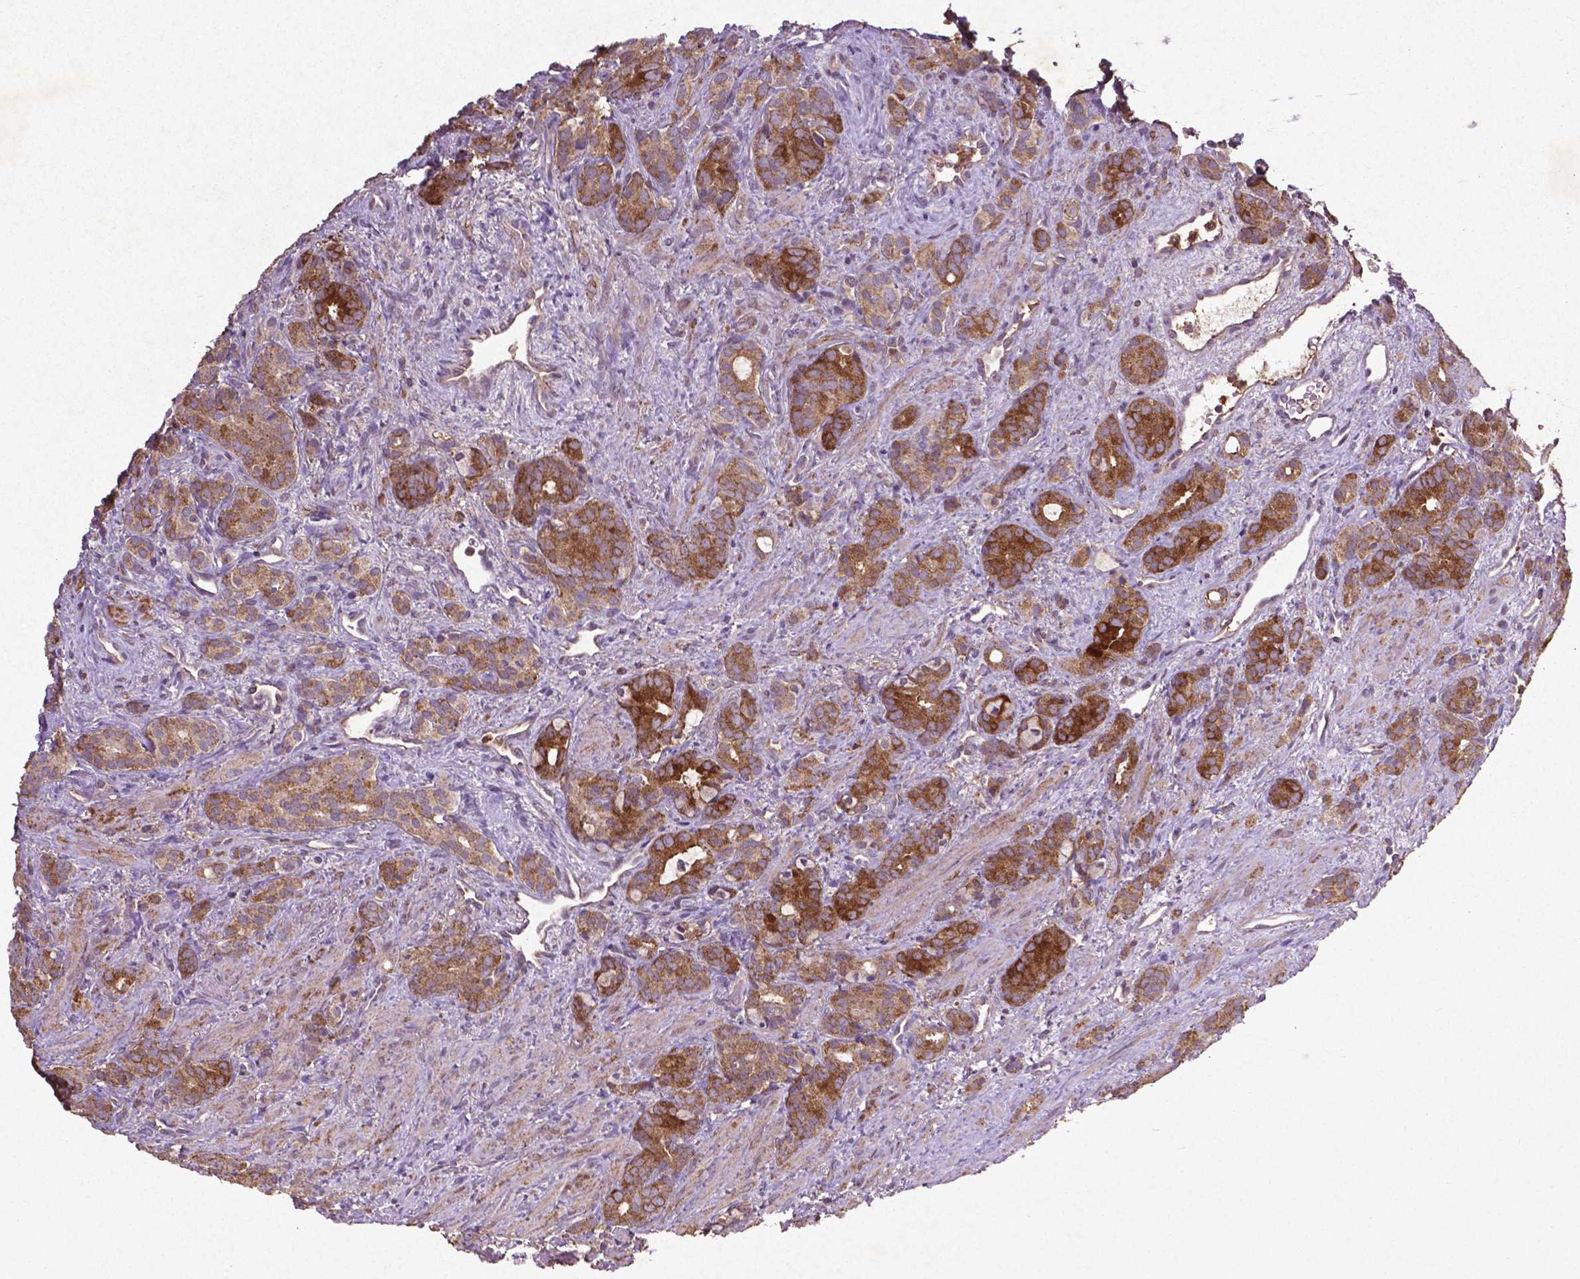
{"staining": {"intensity": "strong", "quantity": ">75%", "location": "cytoplasmic/membranous"}, "tissue": "prostate cancer", "cell_type": "Tumor cells", "image_type": "cancer", "snomed": [{"axis": "morphology", "description": "Adenocarcinoma, High grade"}, {"axis": "topography", "description": "Prostate"}], "caption": "Immunohistochemistry (IHC) image of human prostate adenocarcinoma (high-grade) stained for a protein (brown), which displays high levels of strong cytoplasmic/membranous positivity in approximately >75% of tumor cells.", "gene": "MTOR", "patient": {"sex": "male", "age": 84}}